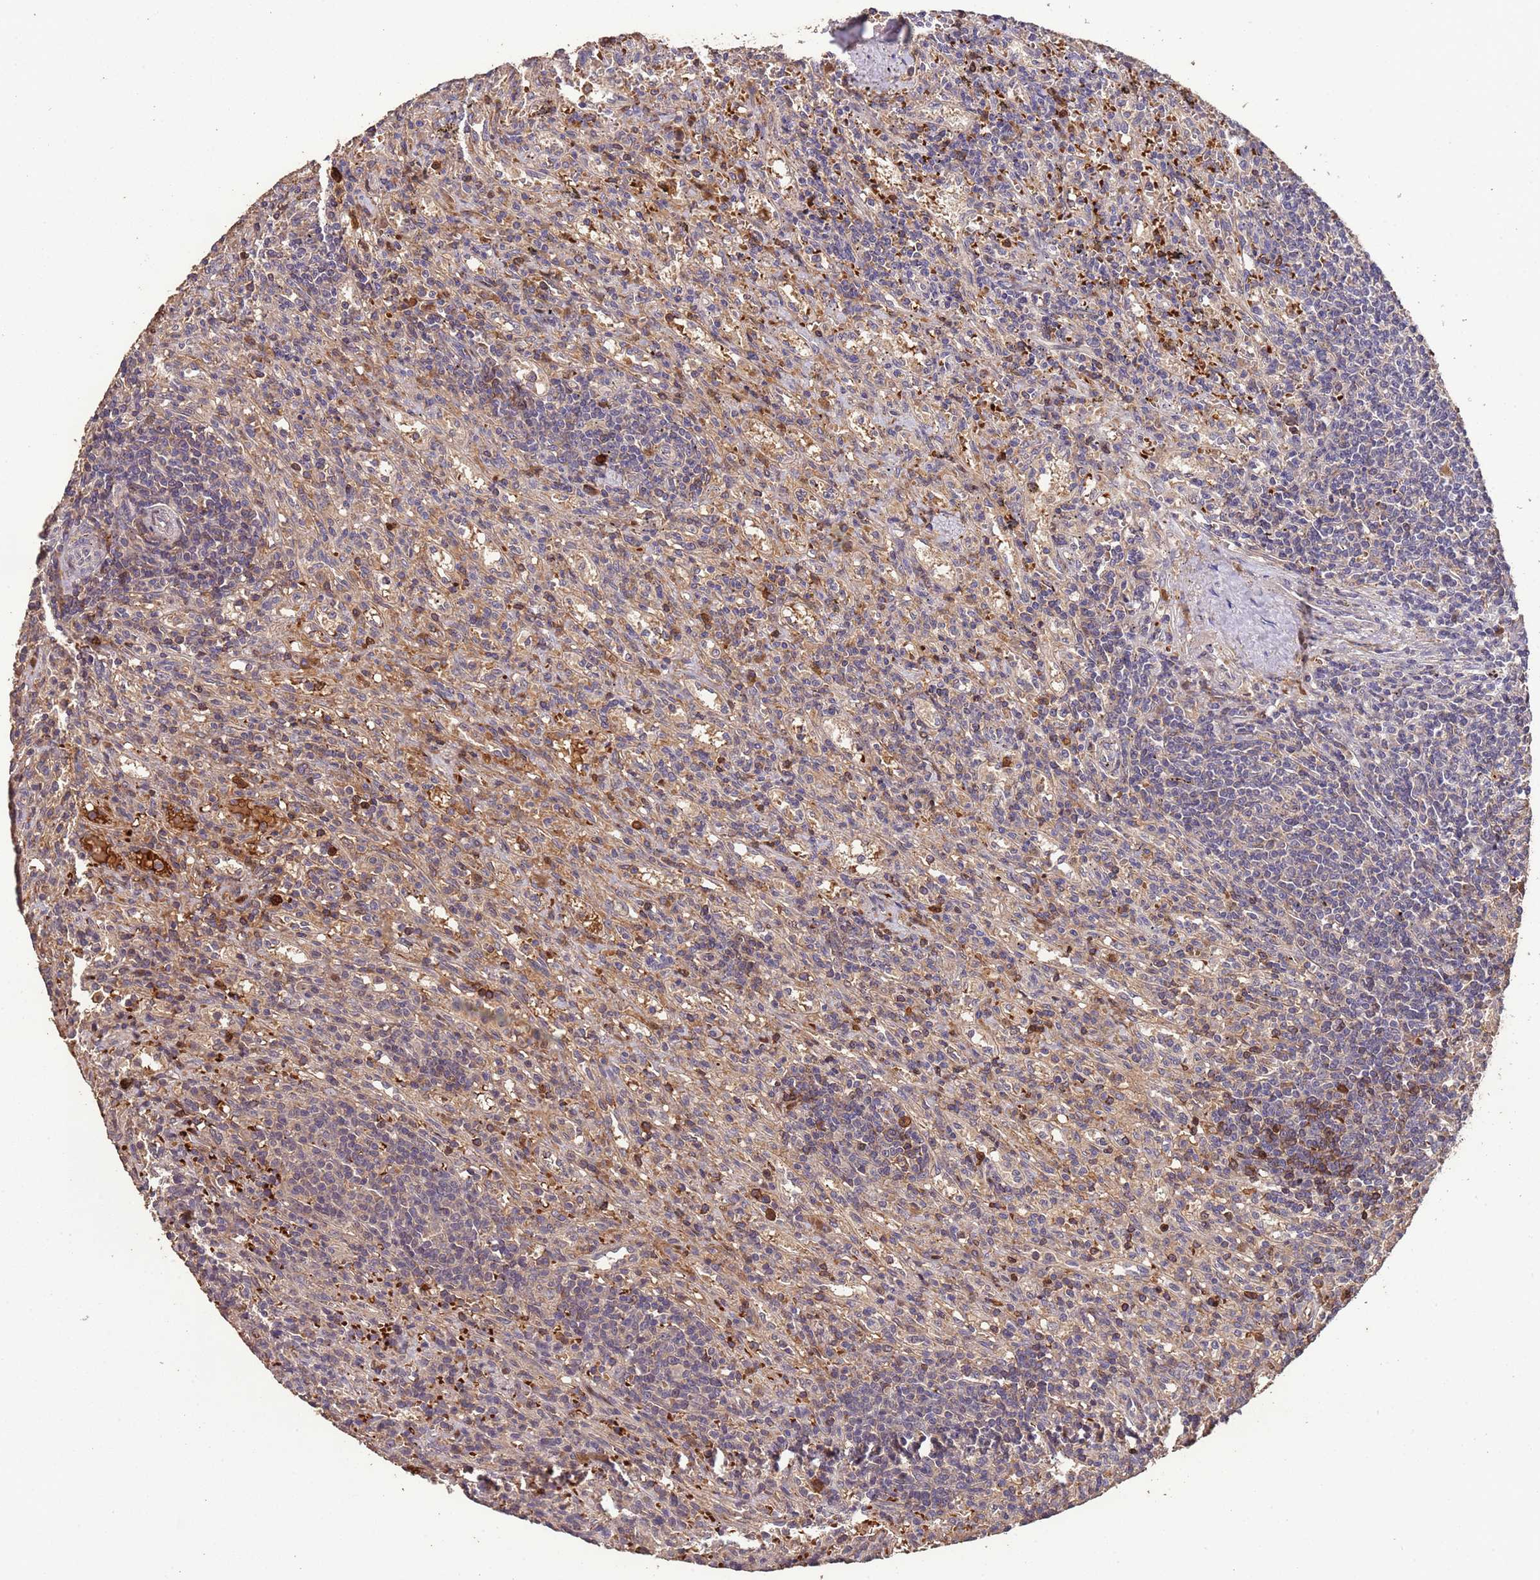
{"staining": {"intensity": "moderate", "quantity": "<25%", "location": "cytoplasmic/membranous"}, "tissue": "lymphoma", "cell_type": "Tumor cells", "image_type": "cancer", "snomed": [{"axis": "morphology", "description": "Malignant lymphoma, non-Hodgkin's type, Low grade"}, {"axis": "topography", "description": "Spleen"}], "caption": "Low-grade malignant lymphoma, non-Hodgkin's type was stained to show a protein in brown. There is low levels of moderate cytoplasmic/membranous staining in about <25% of tumor cells.", "gene": "CCDC184", "patient": {"sex": "male", "age": 76}}